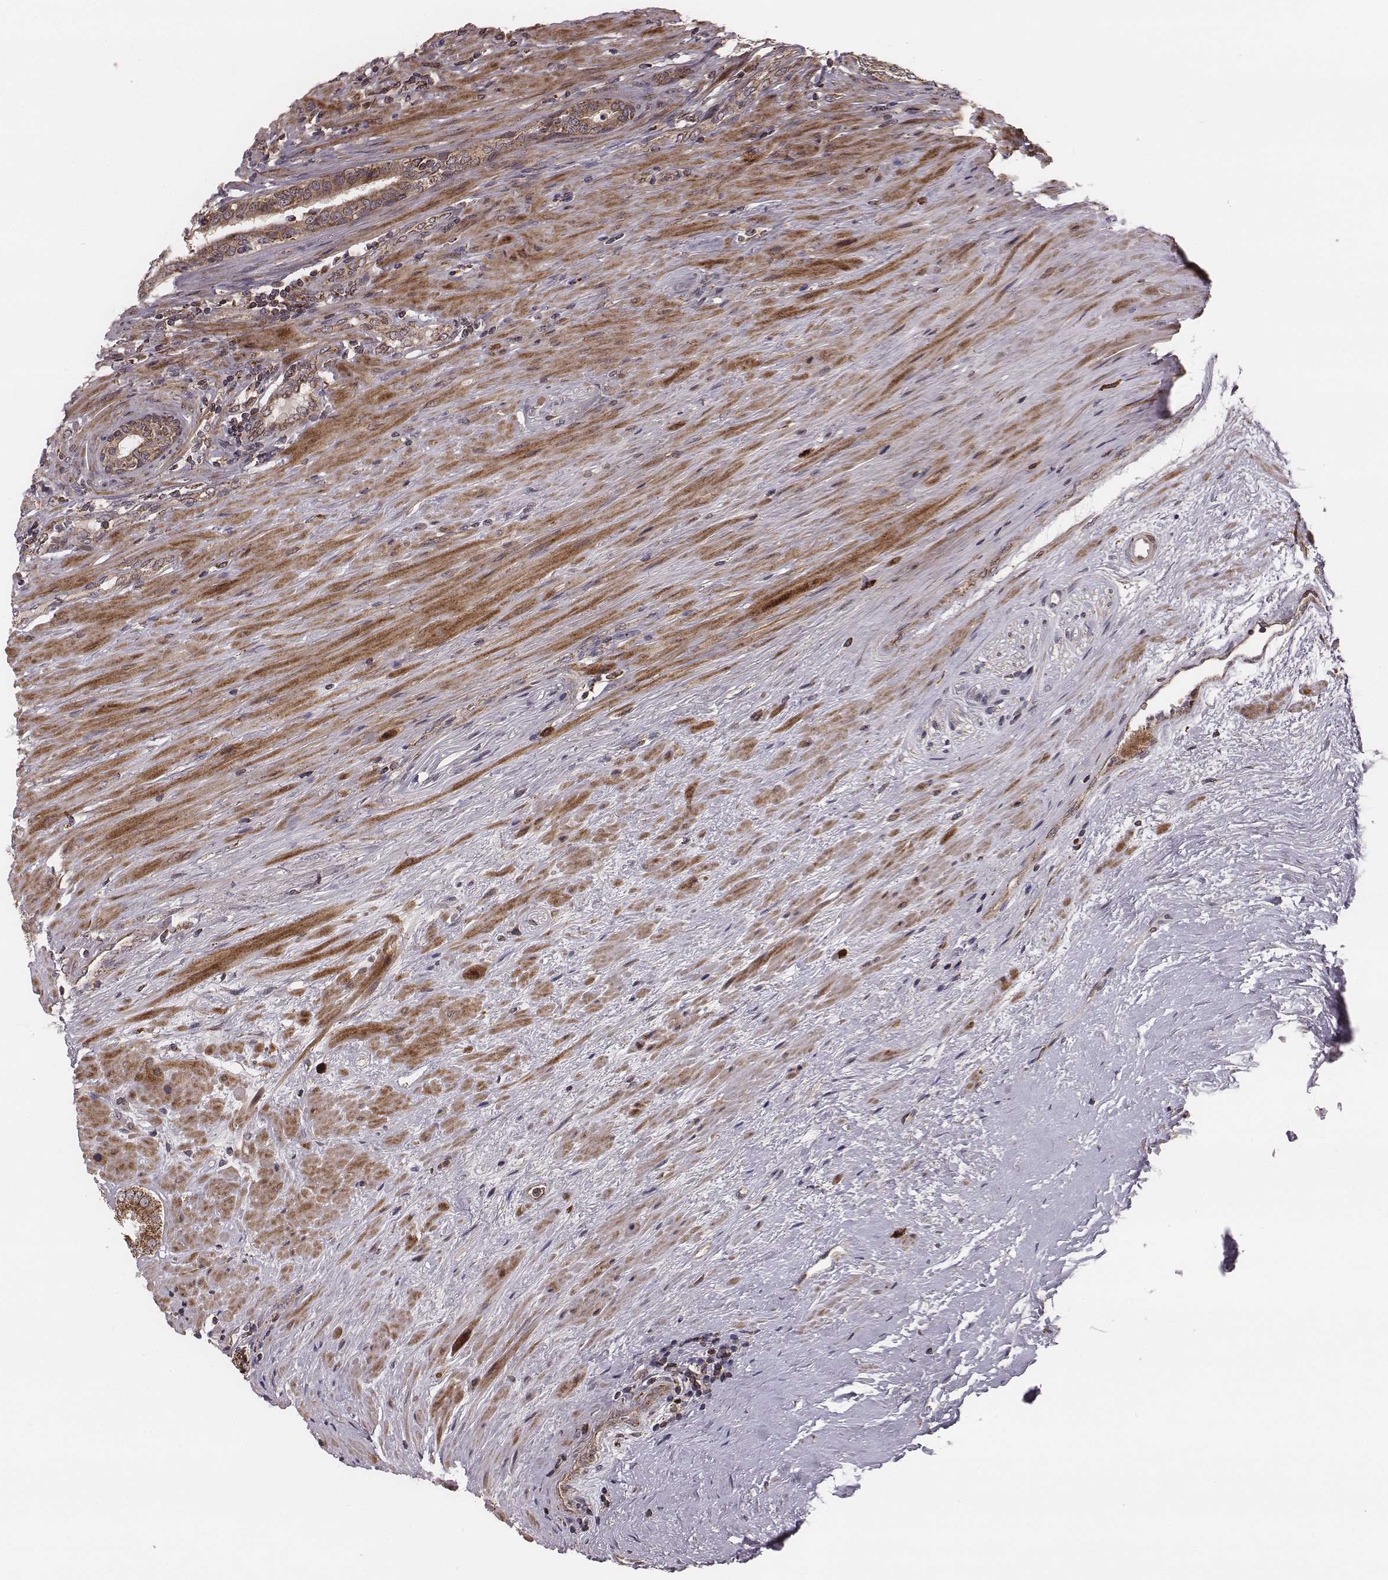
{"staining": {"intensity": "moderate", "quantity": ">75%", "location": "cytoplasmic/membranous"}, "tissue": "prostate cancer", "cell_type": "Tumor cells", "image_type": "cancer", "snomed": [{"axis": "morphology", "description": "Adenocarcinoma, Low grade"}, {"axis": "topography", "description": "Prostate and seminal vesicle, NOS"}], "caption": "Immunohistochemistry (IHC) image of neoplastic tissue: prostate adenocarcinoma (low-grade) stained using IHC displays medium levels of moderate protein expression localized specifically in the cytoplasmic/membranous of tumor cells, appearing as a cytoplasmic/membranous brown color.", "gene": "ZDHHC21", "patient": {"sex": "male", "age": 61}}